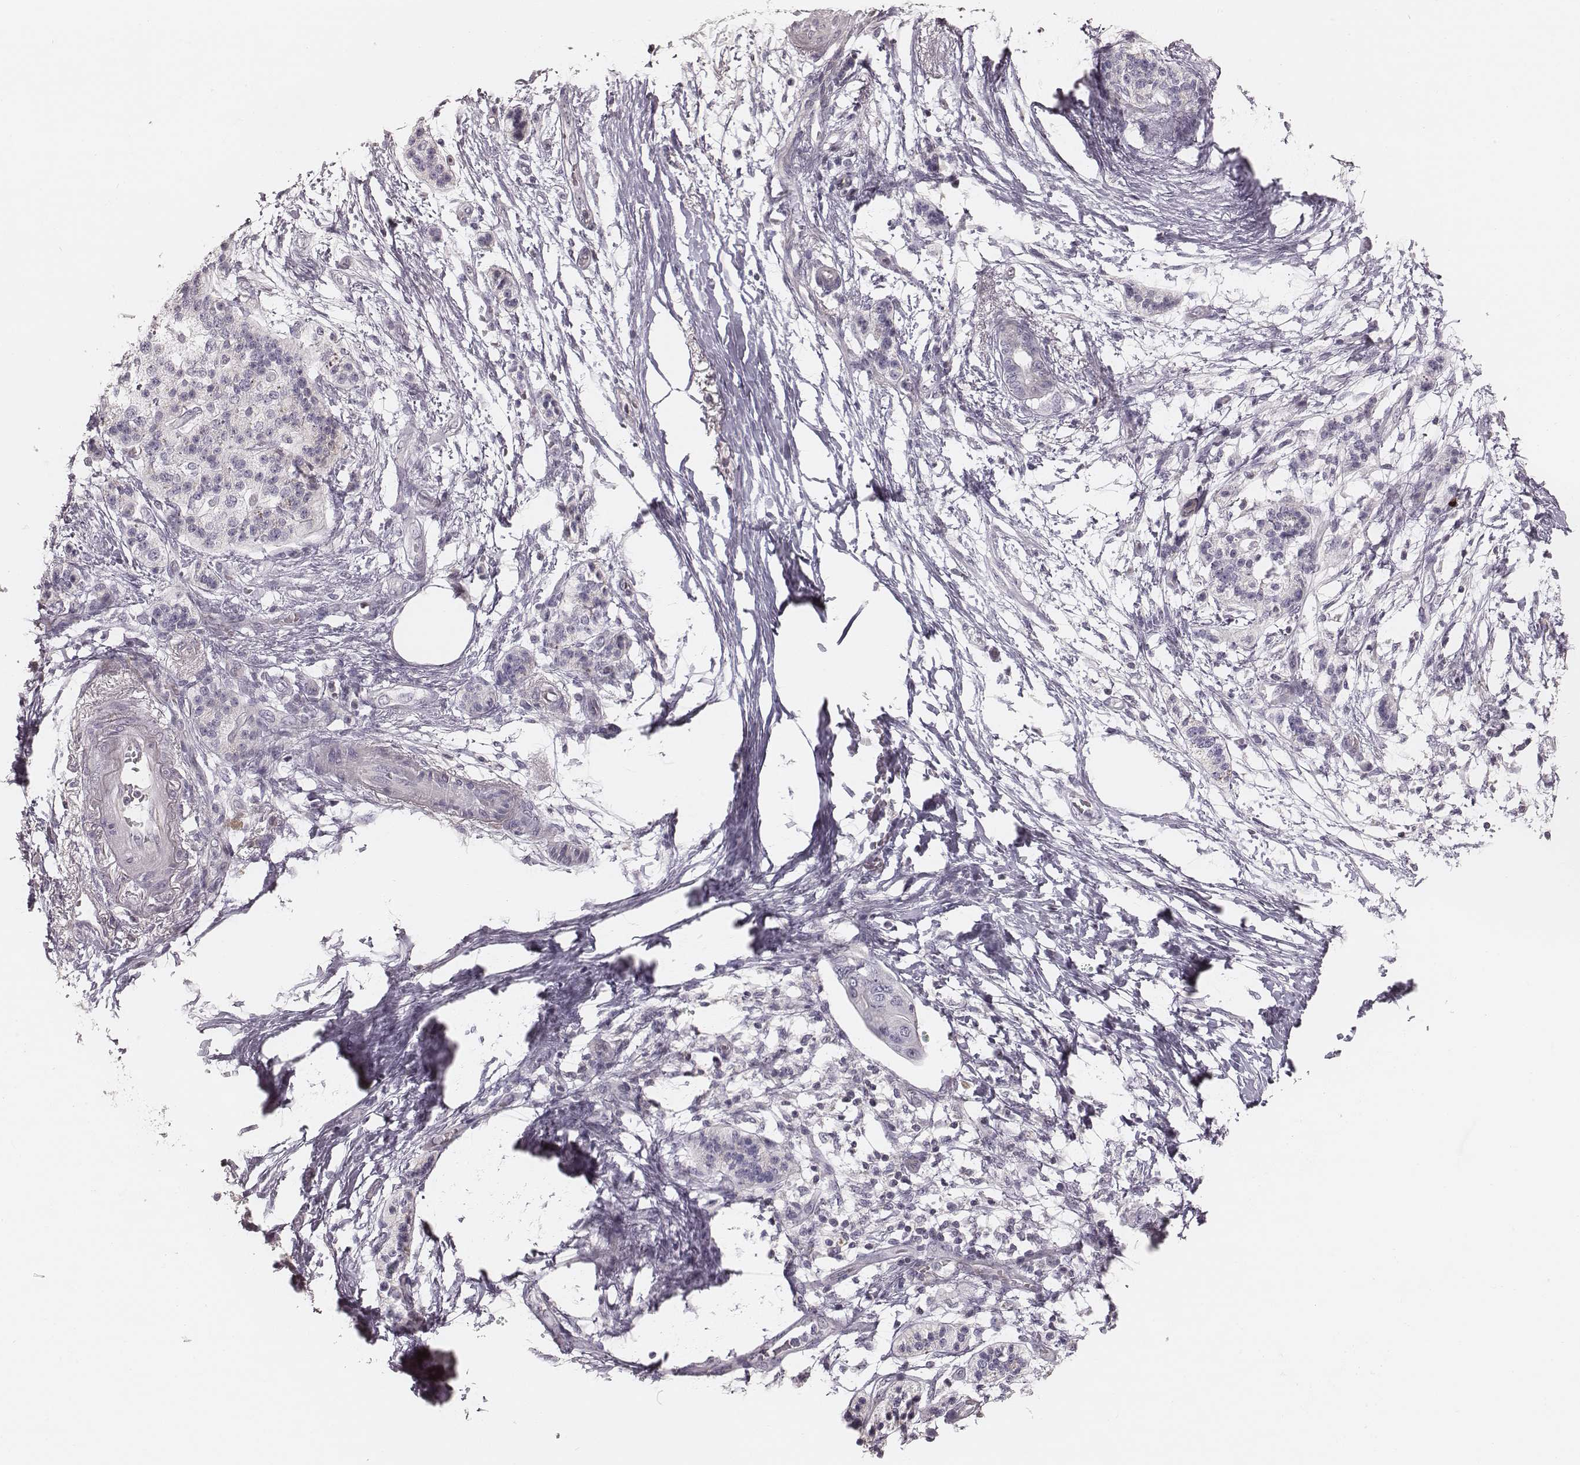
{"staining": {"intensity": "negative", "quantity": "none", "location": "none"}, "tissue": "pancreatic cancer", "cell_type": "Tumor cells", "image_type": "cancer", "snomed": [{"axis": "morphology", "description": "Adenocarcinoma, NOS"}, {"axis": "topography", "description": "Pancreas"}], "caption": "Micrograph shows no protein staining in tumor cells of pancreatic cancer (adenocarcinoma) tissue.", "gene": "S100Z", "patient": {"sex": "female", "age": 72}}